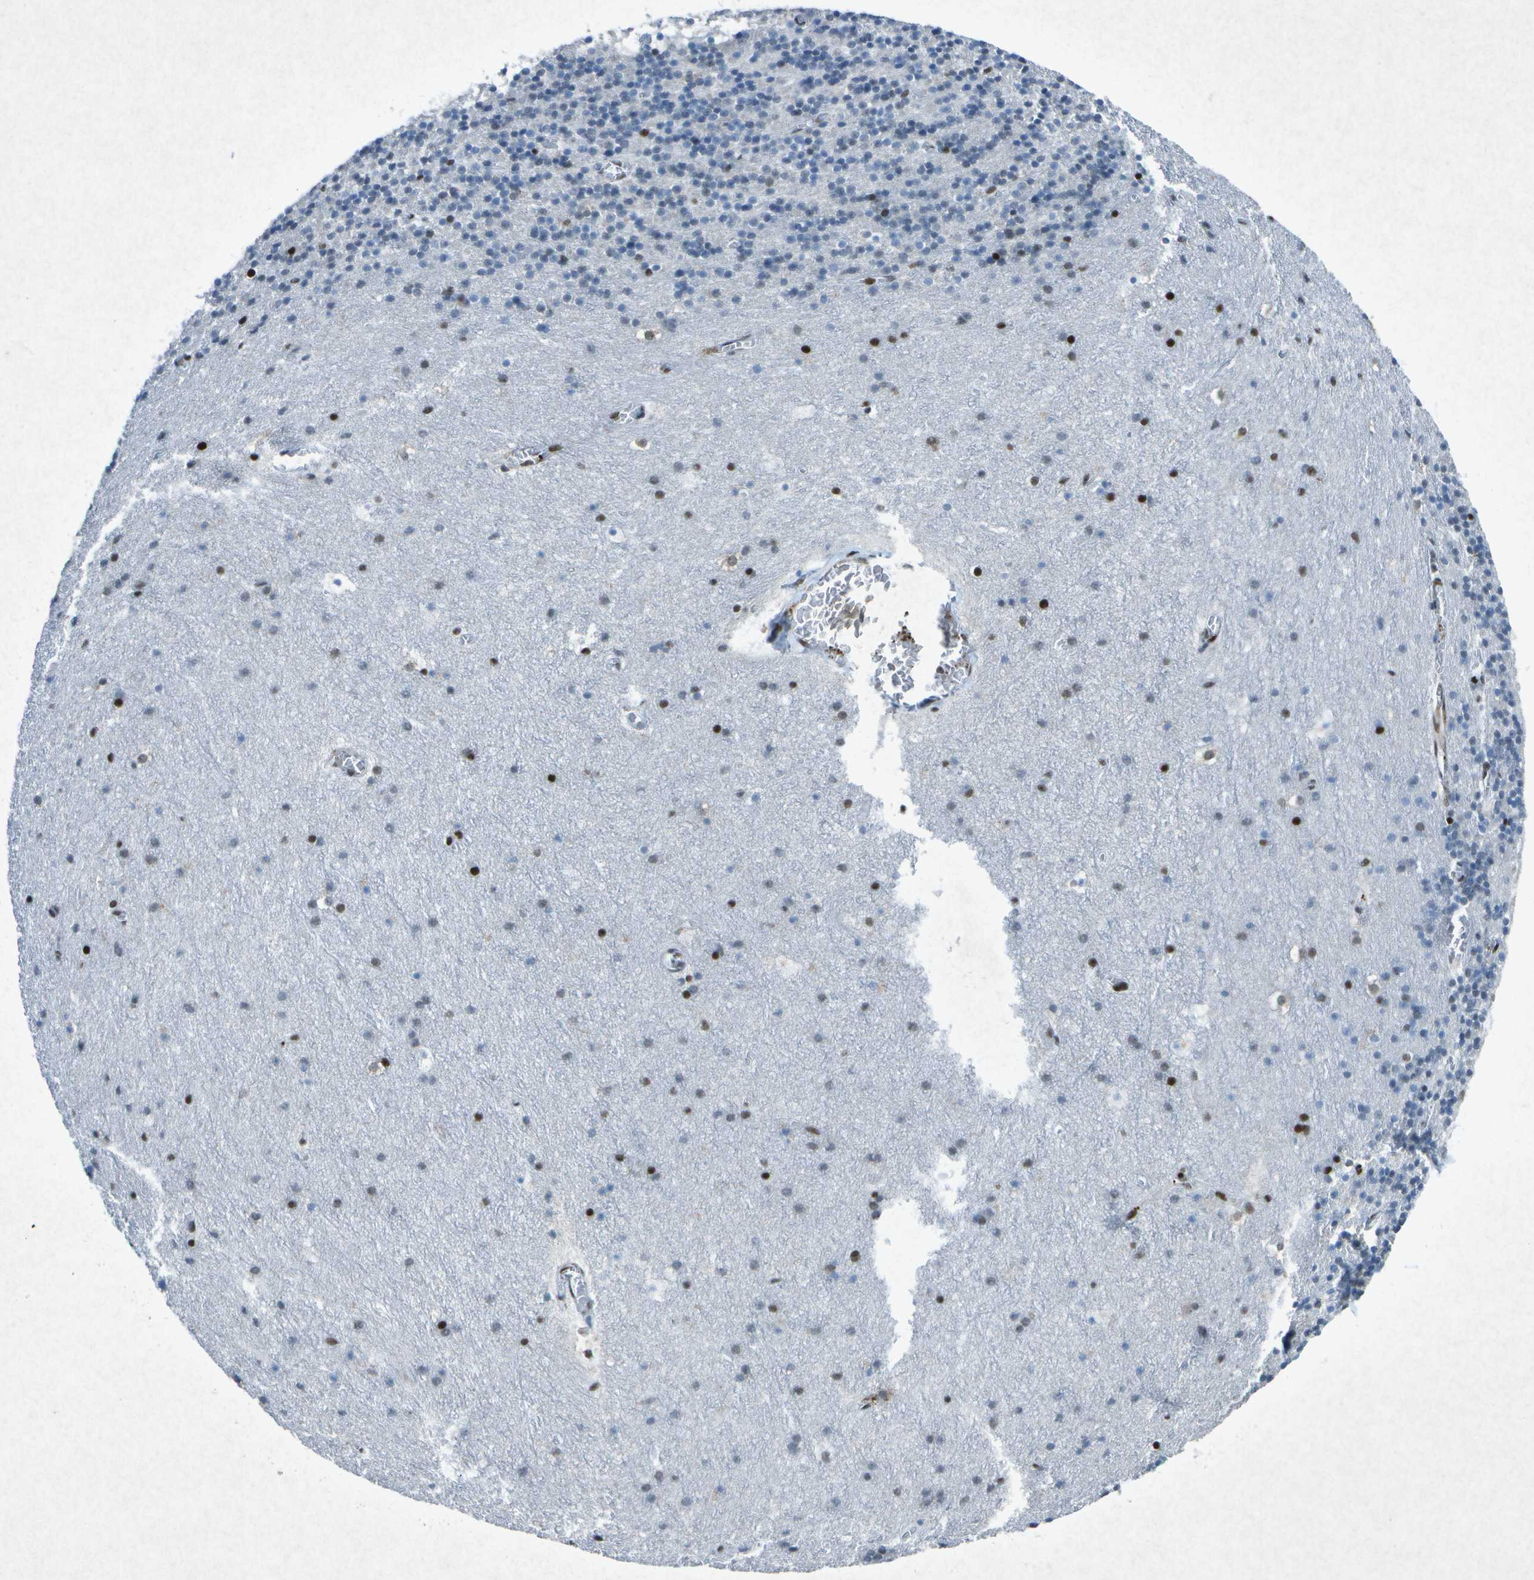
{"staining": {"intensity": "strong", "quantity": "<25%", "location": "nuclear"}, "tissue": "cerebellum", "cell_type": "Cells in granular layer", "image_type": "normal", "snomed": [{"axis": "morphology", "description": "Normal tissue, NOS"}, {"axis": "topography", "description": "Cerebellum"}], "caption": "Immunohistochemical staining of unremarkable cerebellum exhibits strong nuclear protein staining in approximately <25% of cells in granular layer.", "gene": "MTA2", "patient": {"sex": "male", "age": 45}}